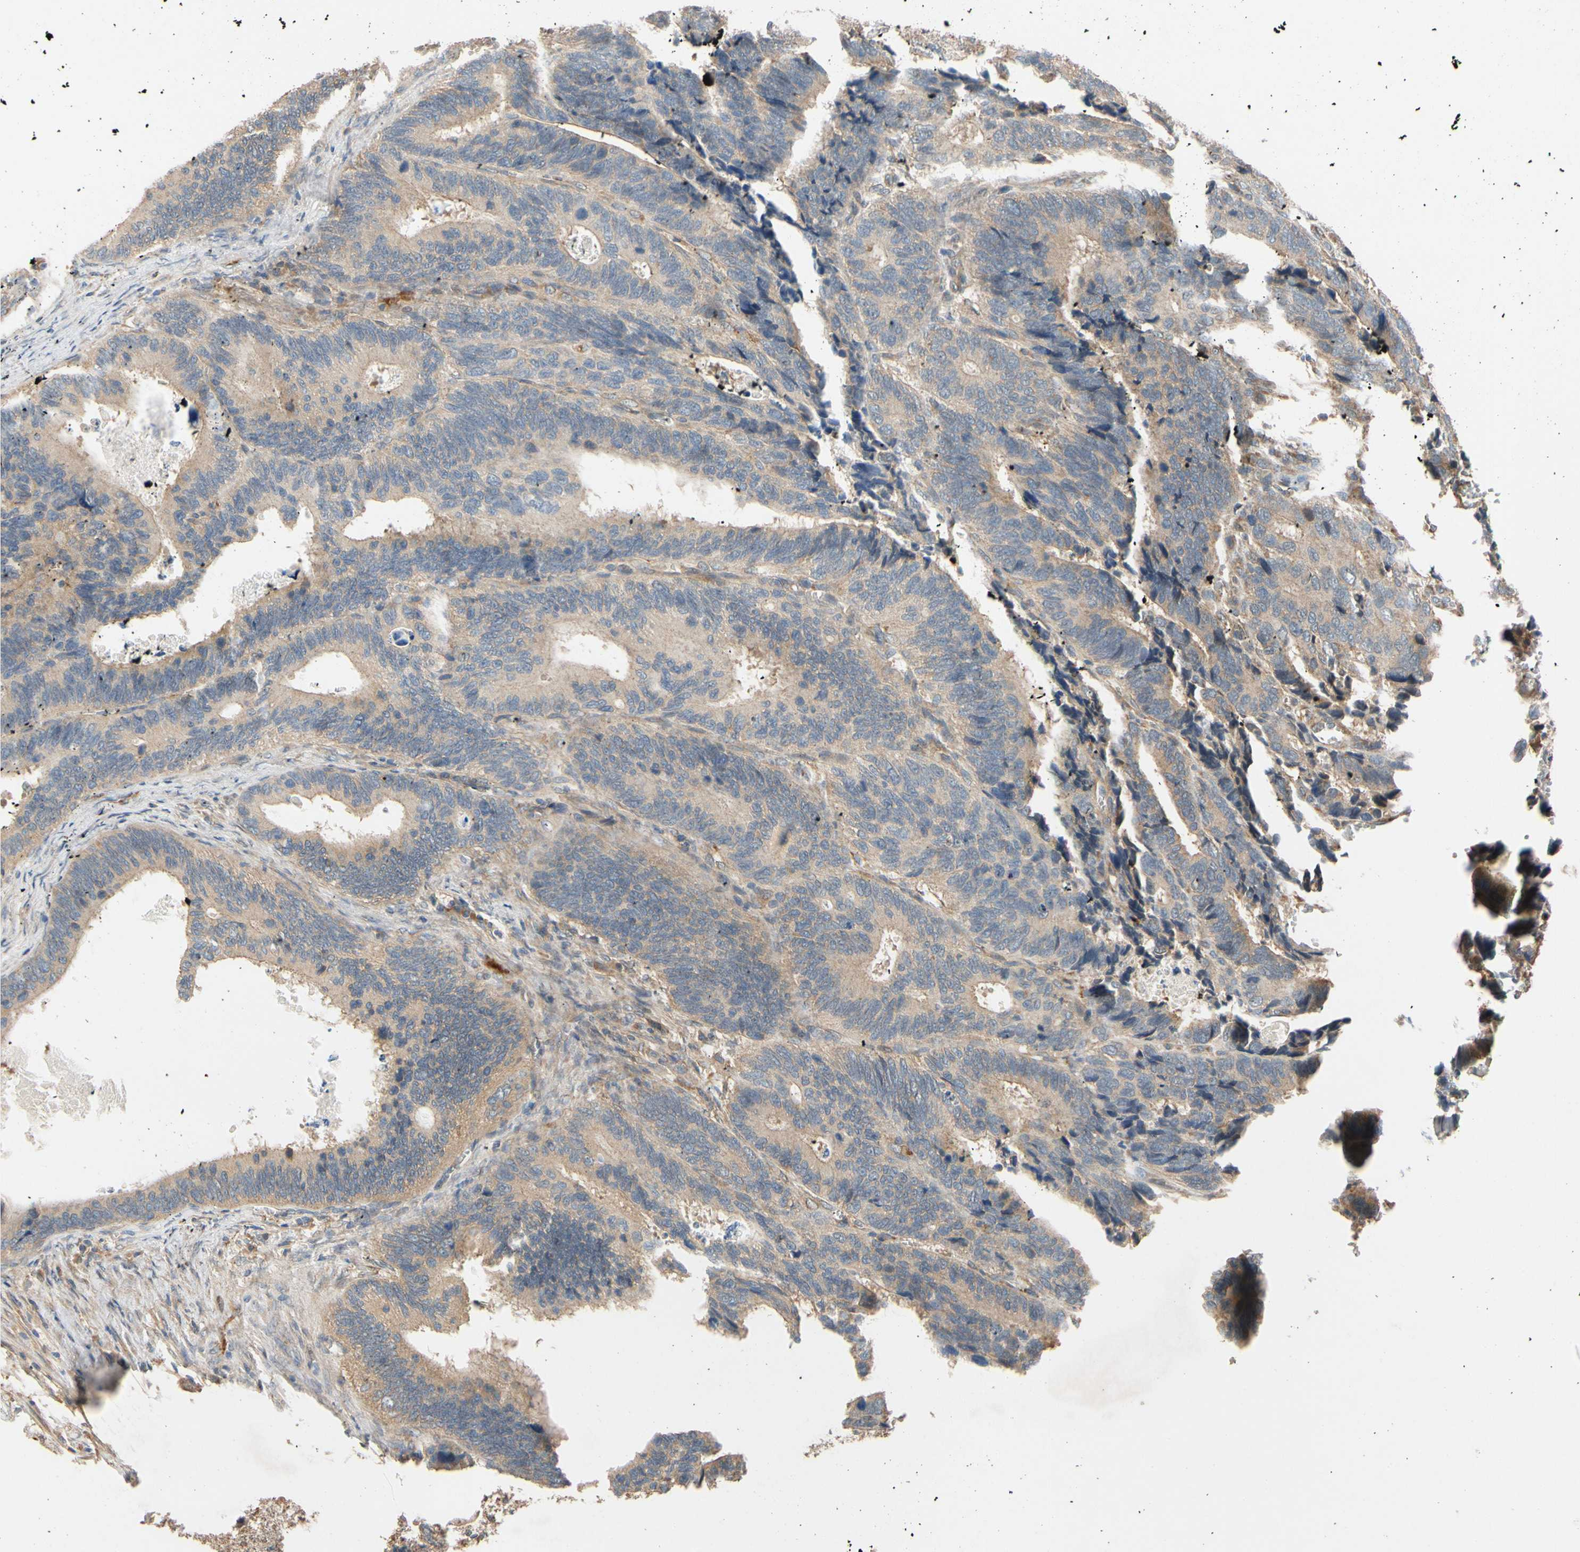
{"staining": {"intensity": "weak", "quantity": ">75%", "location": "cytoplasmic/membranous"}, "tissue": "colorectal cancer", "cell_type": "Tumor cells", "image_type": "cancer", "snomed": [{"axis": "morphology", "description": "Adenocarcinoma, NOS"}, {"axis": "topography", "description": "Colon"}], "caption": "Human colorectal adenocarcinoma stained for a protein (brown) displays weak cytoplasmic/membranous positive positivity in approximately >75% of tumor cells.", "gene": "USP46", "patient": {"sex": "male", "age": 72}}